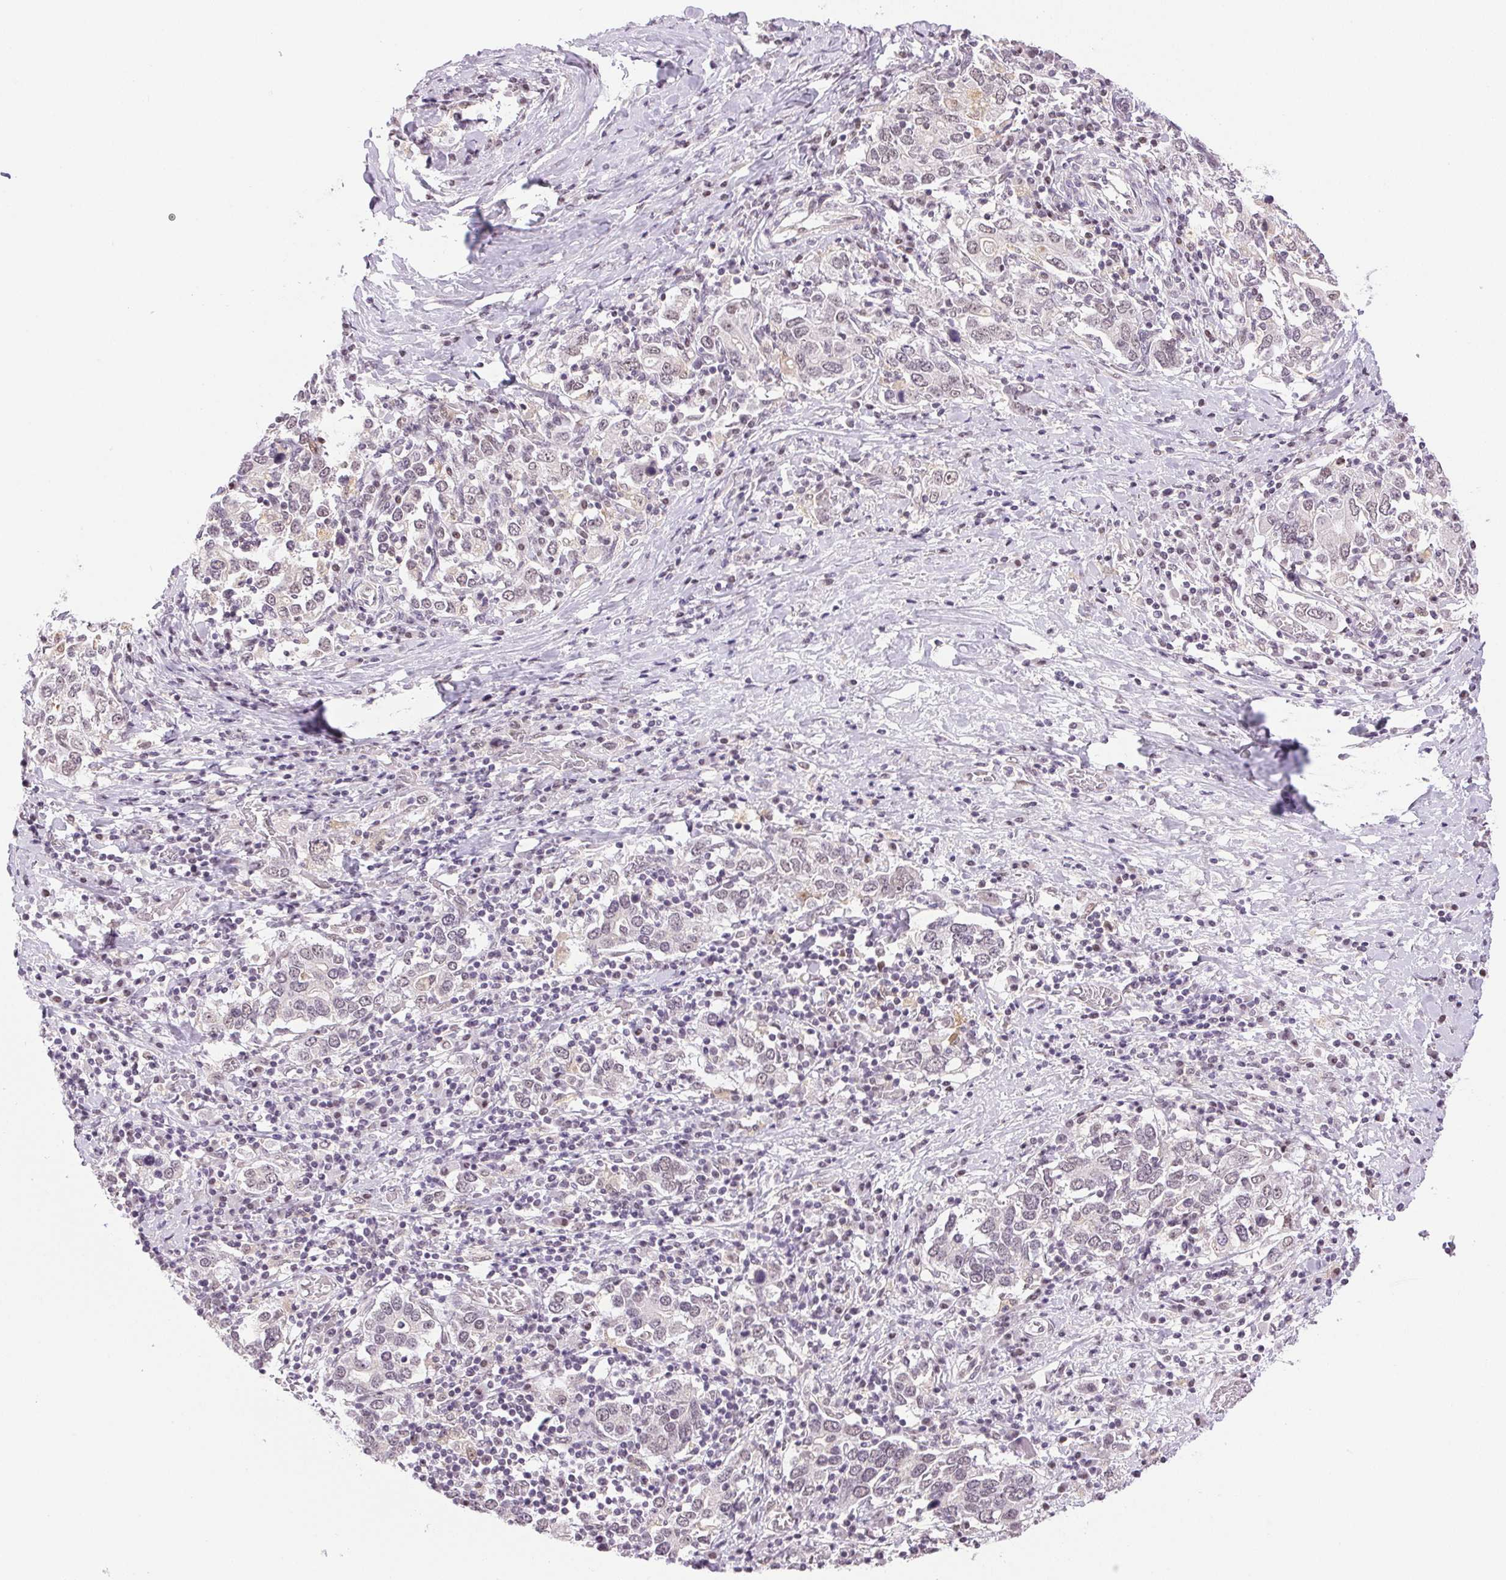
{"staining": {"intensity": "weak", "quantity": "<25%", "location": "nuclear"}, "tissue": "stomach cancer", "cell_type": "Tumor cells", "image_type": "cancer", "snomed": [{"axis": "morphology", "description": "Adenocarcinoma, NOS"}, {"axis": "topography", "description": "Stomach, upper"}, {"axis": "topography", "description": "Stomach"}], "caption": "The image shows no significant expression in tumor cells of adenocarcinoma (stomach). (Brightfield microscopy of DAB (3,3'-diaminobenzidine) immunohistochemistry at high magnification).", "gene": "GRHL3", "patient": {"sex": "male", "age": 62}}